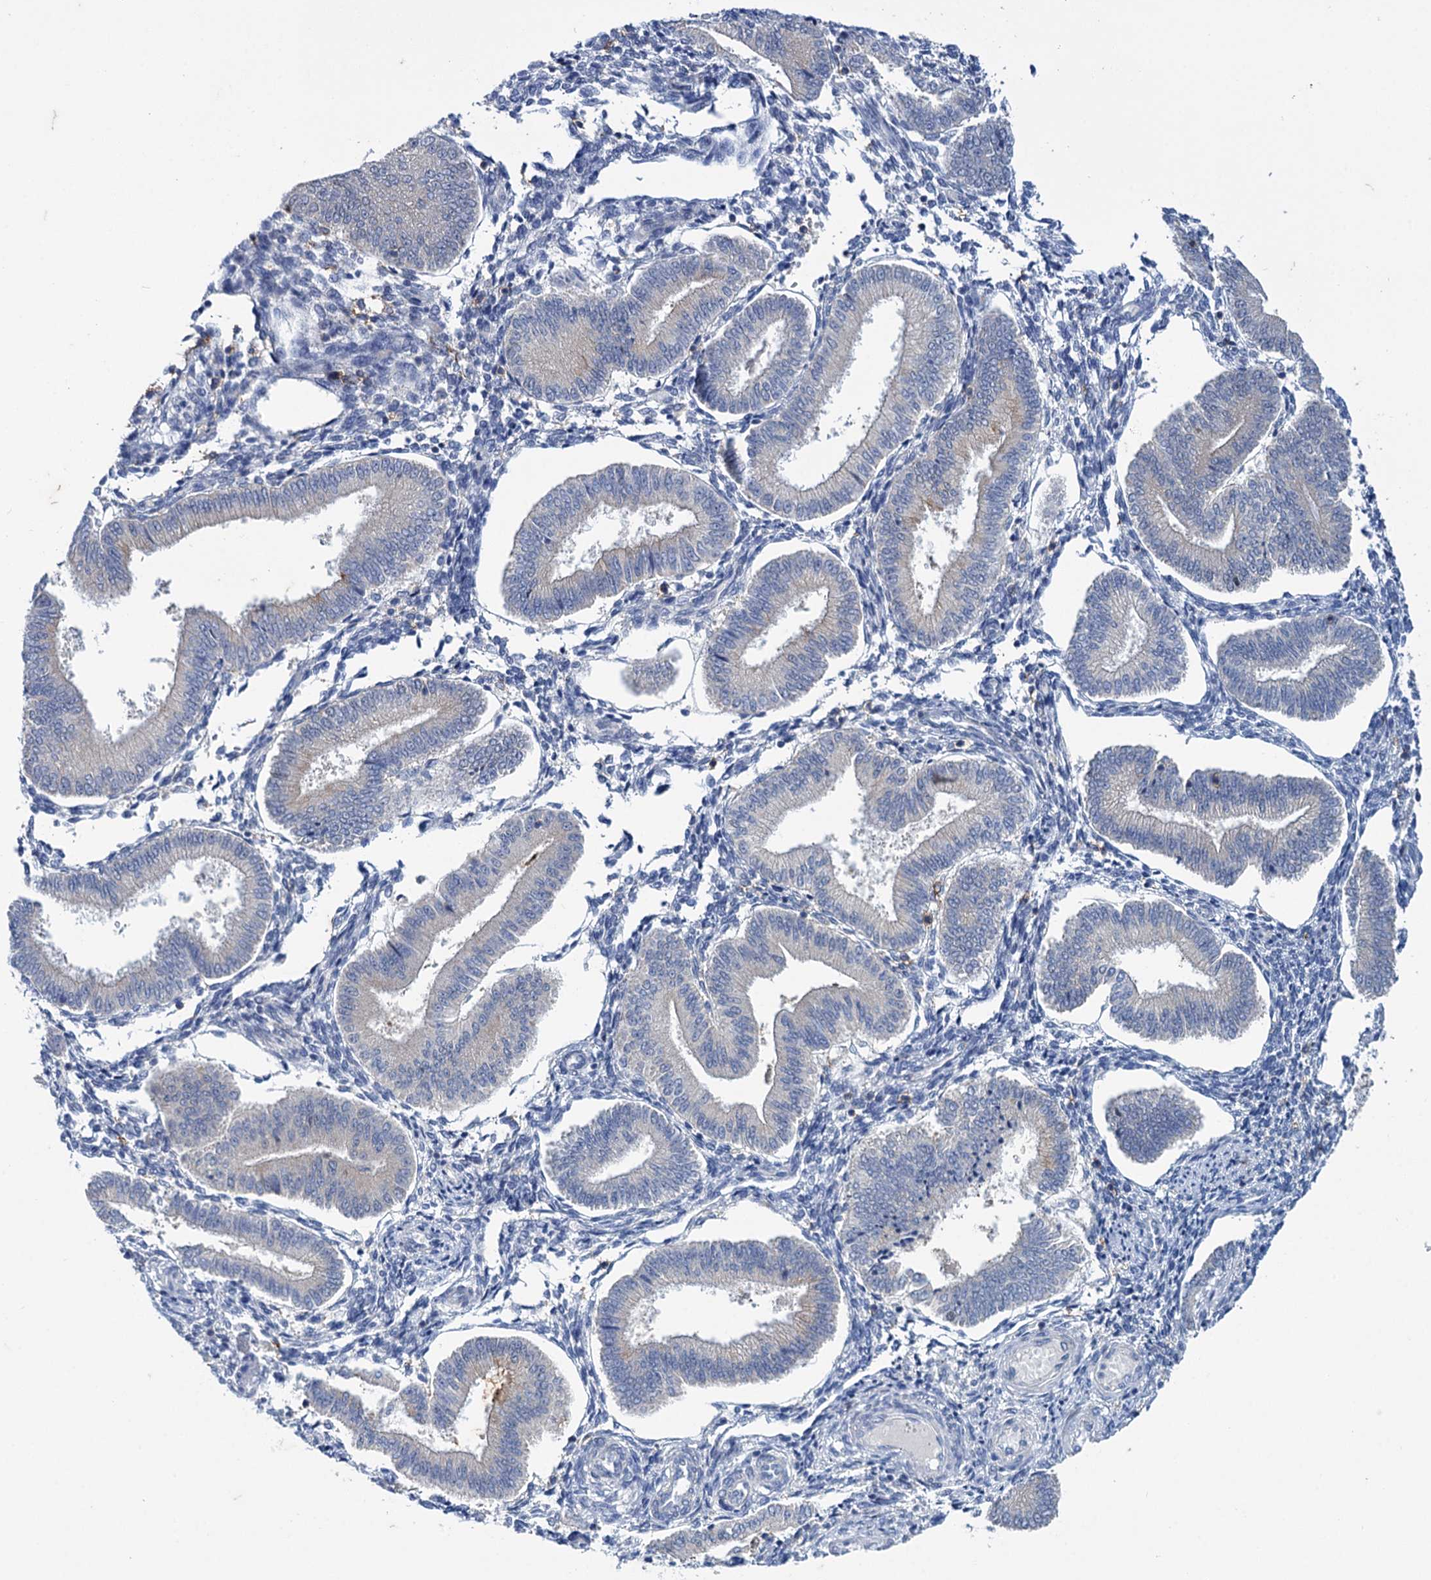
{"staining": {"intensity": "negative", "quantity": "none", "location": "none"}, "tissue": "endometrium", "cell_type": "Cells in endometrial stroma", "image_type": "normal", "snomed": [{"axis": "morphology", "description": "Normal tissue, NOS"}, {"axis": "topography", "description": "Endometrium"}], "caption": "Immunohistochemistry histopathology image of normal endometrium: human endometrium stained with DAB reveals no significant protein staining in cells in endometrial stroma. (DAB (3,3'-diaminobenzidine) immunohistochemistry (IHC) visualized using brightfield microscopy, high magnification).", "gene": "MID1IP1", "patient": {"sex": "female", "age": 39}}